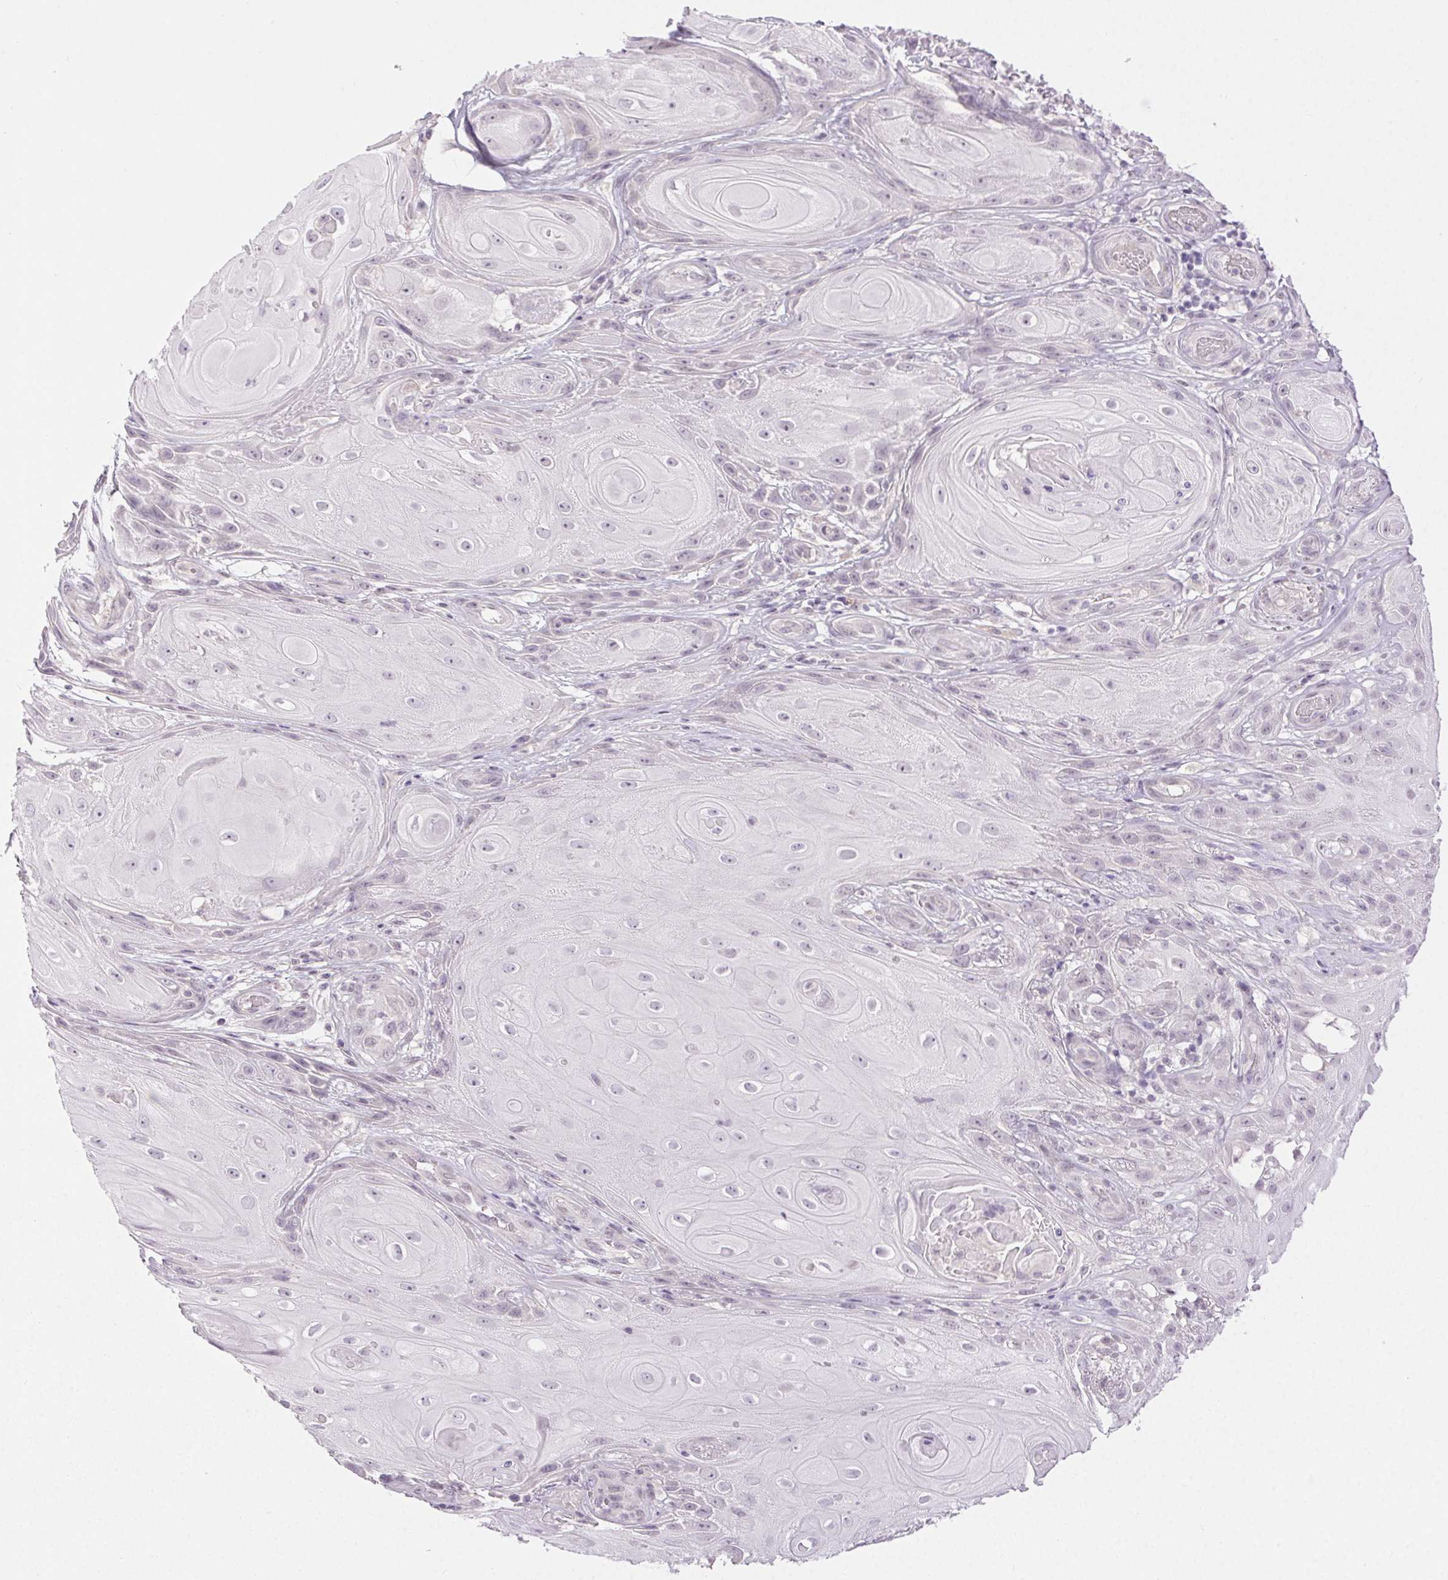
{"staining": {"intensity": "negative", "quantity": "none", "location": "none"}, "tissue": "skin cancer", "cell_type": "Tumor cells", "image_type": "cancer", "snomed": [{"axis": "morphology", "description": "Squamous cell carcinoma, NOS"}, {"axis": "topography", "description": "Skin"}], "caption": "DAB (3,3'-diaminobenzidine) immunohistochemical staining of human skin cancer (squamous cell carcinoma) reveals no significant staining in tumor cells.", "gene": "FAM168A", "patient": {"sex": "male", "age": 62}}